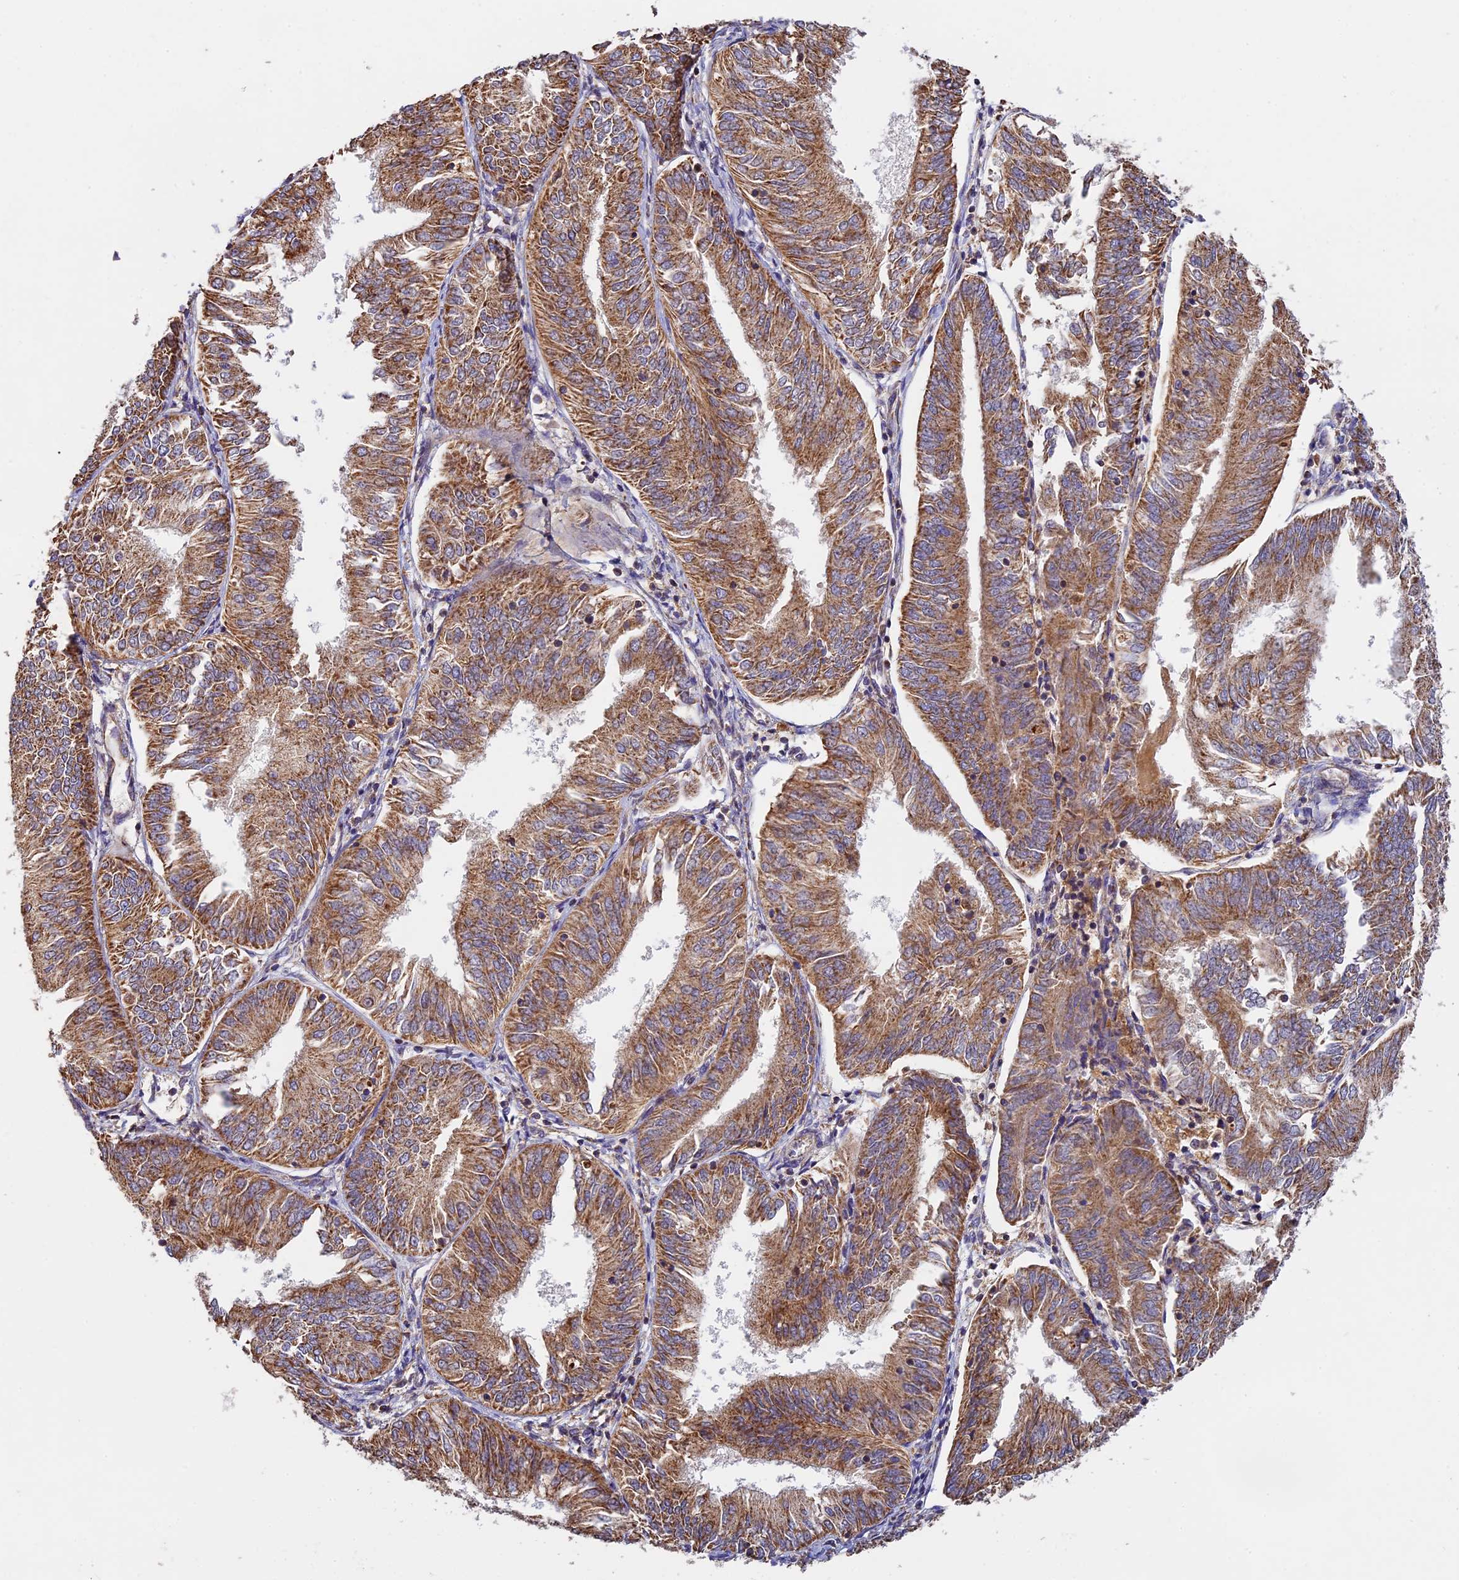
{"staining": {"intensity": "moderate", "quantity": ">75%", "location": "cytoplasmic/membranous"}, "tissue": "endometrial cancer", "cell_type": "Tumor cells", "image_type": "cancer", "snomed": [{"axis": "morphology", "description": "Adenocarcinoma, NOS"}, {"axis": "topography", "description": "Endometrium"}], "caption": "Adenocarcinoma (endometrial) tissue exhibits moderate cytoplasmic/membranous staining in about >75% of tumor cells", "gene": "OCEL1", "patient": {"sex": "female", "age": 58}}